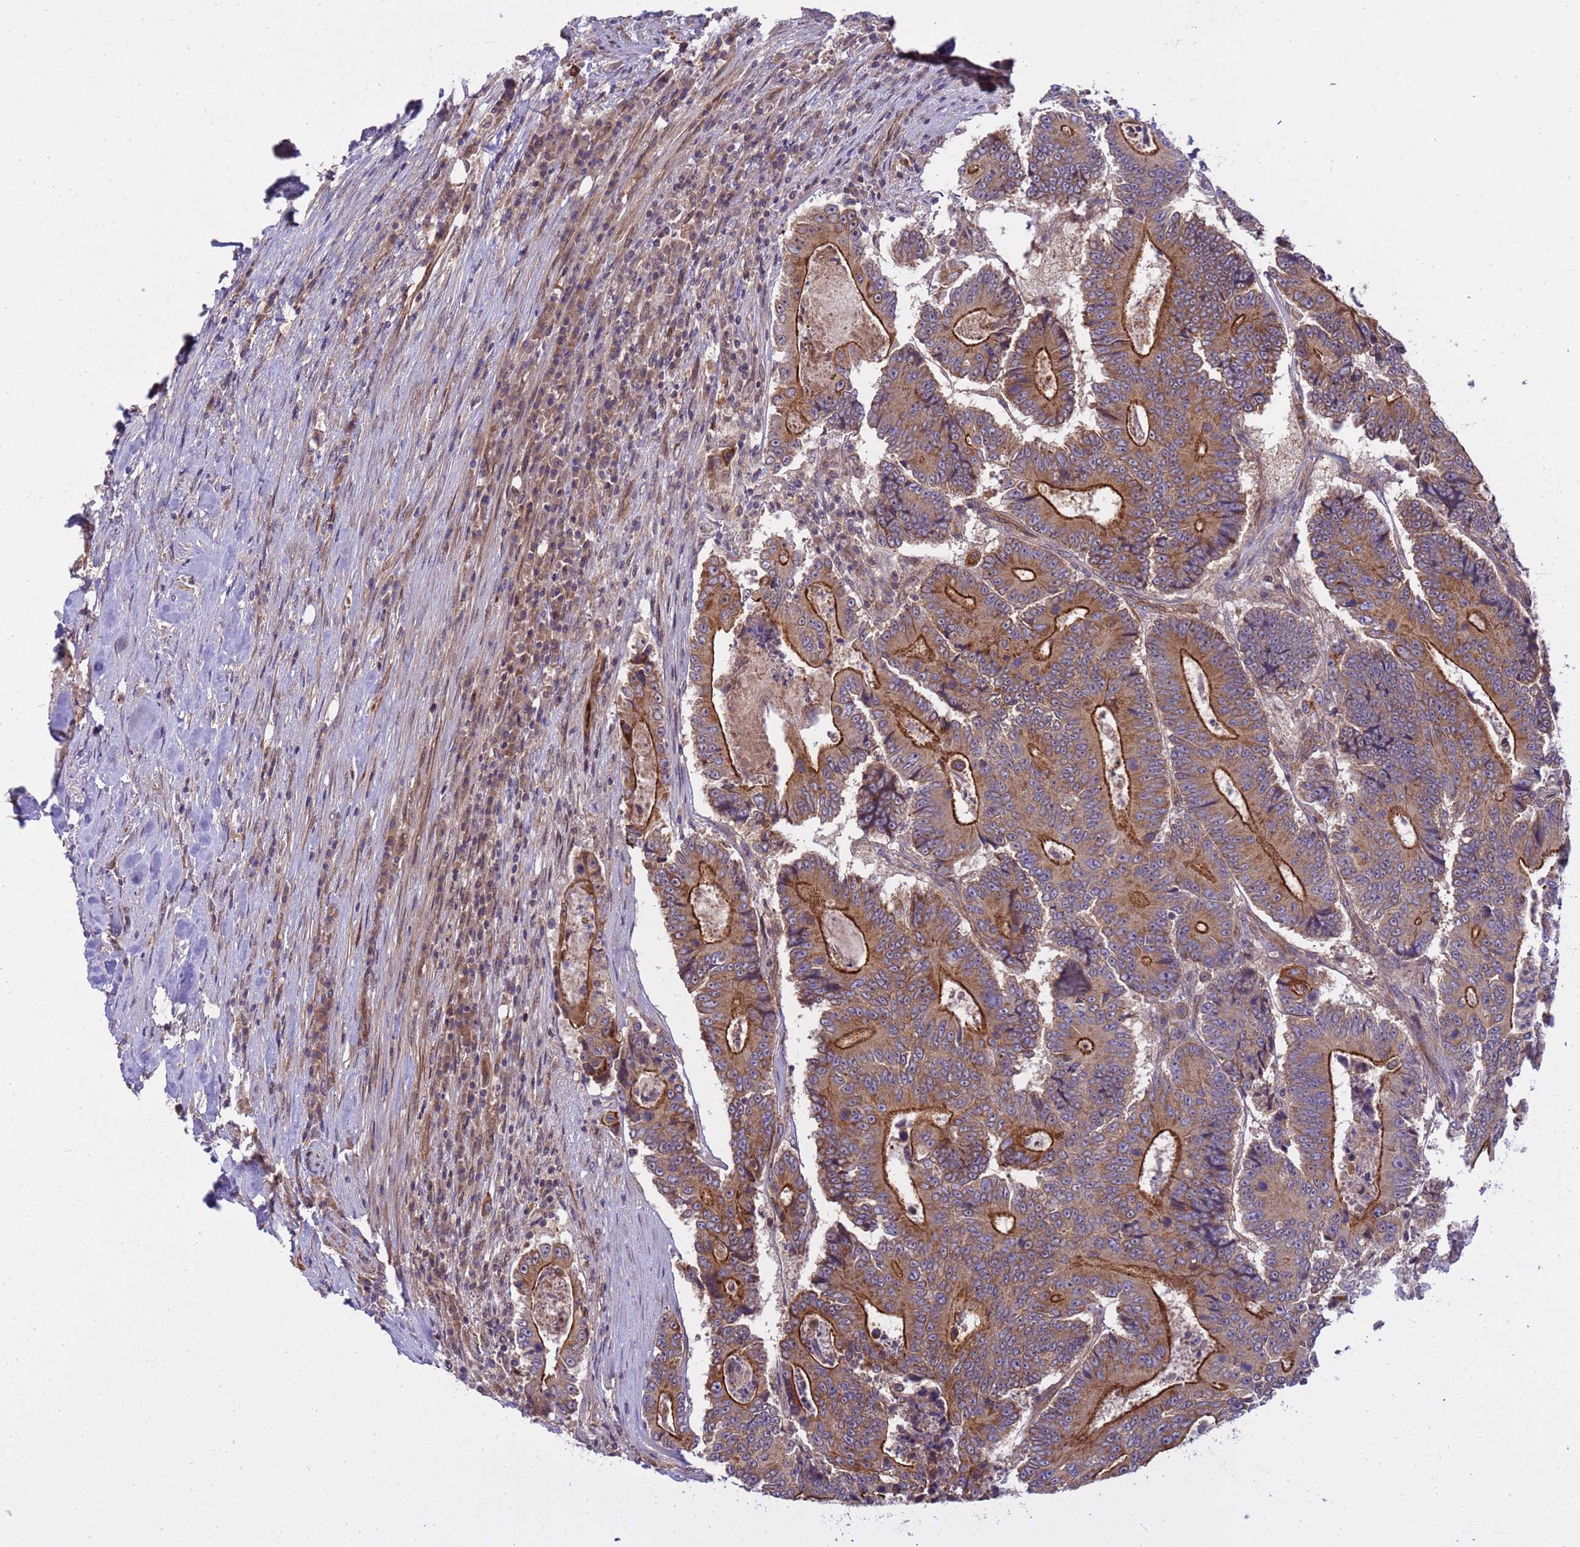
{"staining": {"intensity": "strong", "quantity": ">75%", "location": "cytoplasmic/membranous"}, "tissue": "colorectal cancer", "cell_type": "Tumor cells", "image_type": "cancer", "snomed": [{"axis": "morphology", "description": "Adenocarcinoma, NOS"}, {"axis": "topography", "description": "Colon"}], "caption": "Colorectal adenocarcinoma stained with a brown dye shows strong cytoplasmic/membranous positive staining in approximately >75% of tumor cells.", "gene": "SMCO3", "patient": {"sex": "male", "age": 83}}